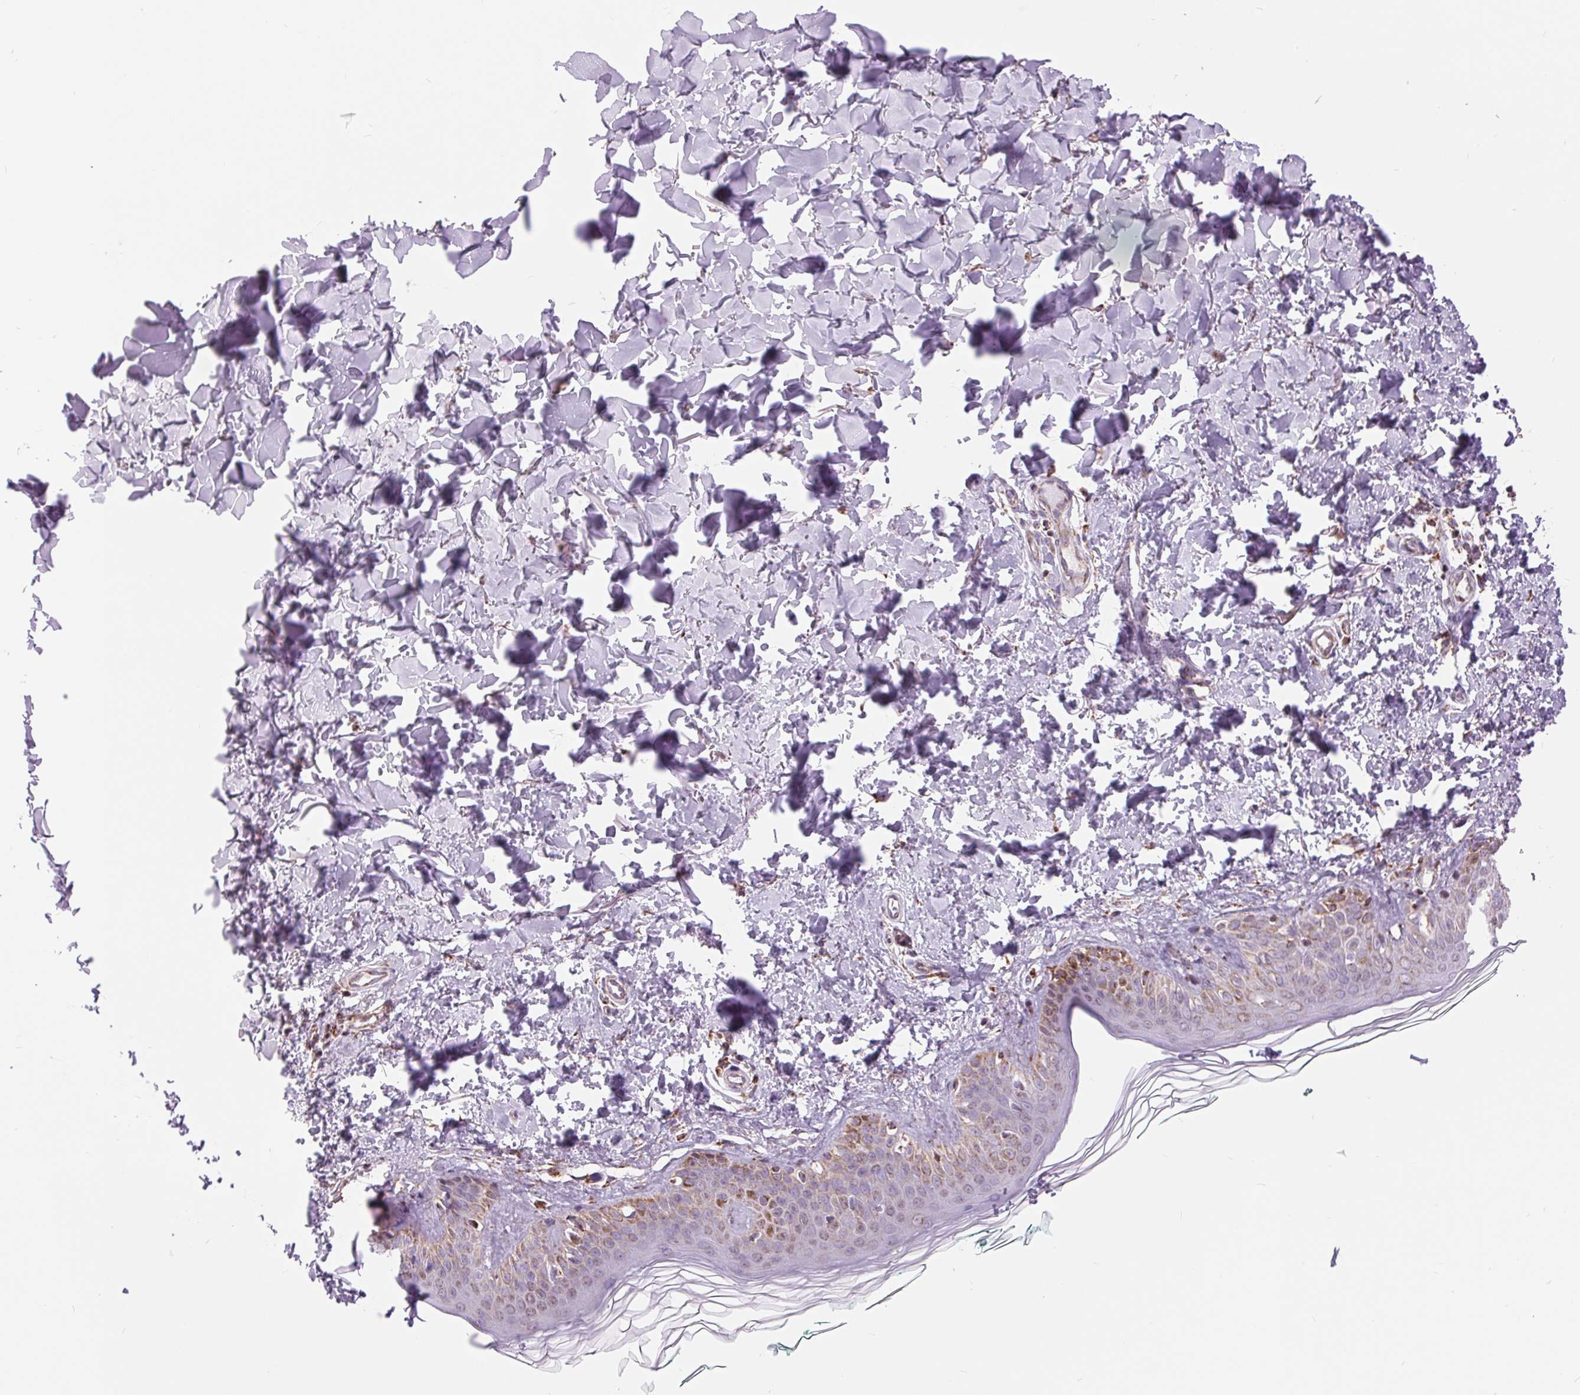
{"staining": {"intensity": "weak", "quantity": "25%-75%", "location": "cytoplasmic/membranous"}, "tissue": "skin", "cell_type": "Fibroblasts", "image_type": "normal", "snomed": [{"axis": "morphology", "description": "Normal tissue, NOS"}, {"axis": "topography", "description": "Skin"}, {"axis": "topography", "description": "Peripheral nerve tissue"}], "caption": "Human skin stained for a protein (brown) demonstrates weak cytoplasmic/membranous positive positivity in approximately 25%-75% of fibroblasts.", "gene": "ATP5PB", "patient": {"sex": "female", "age": 45}}